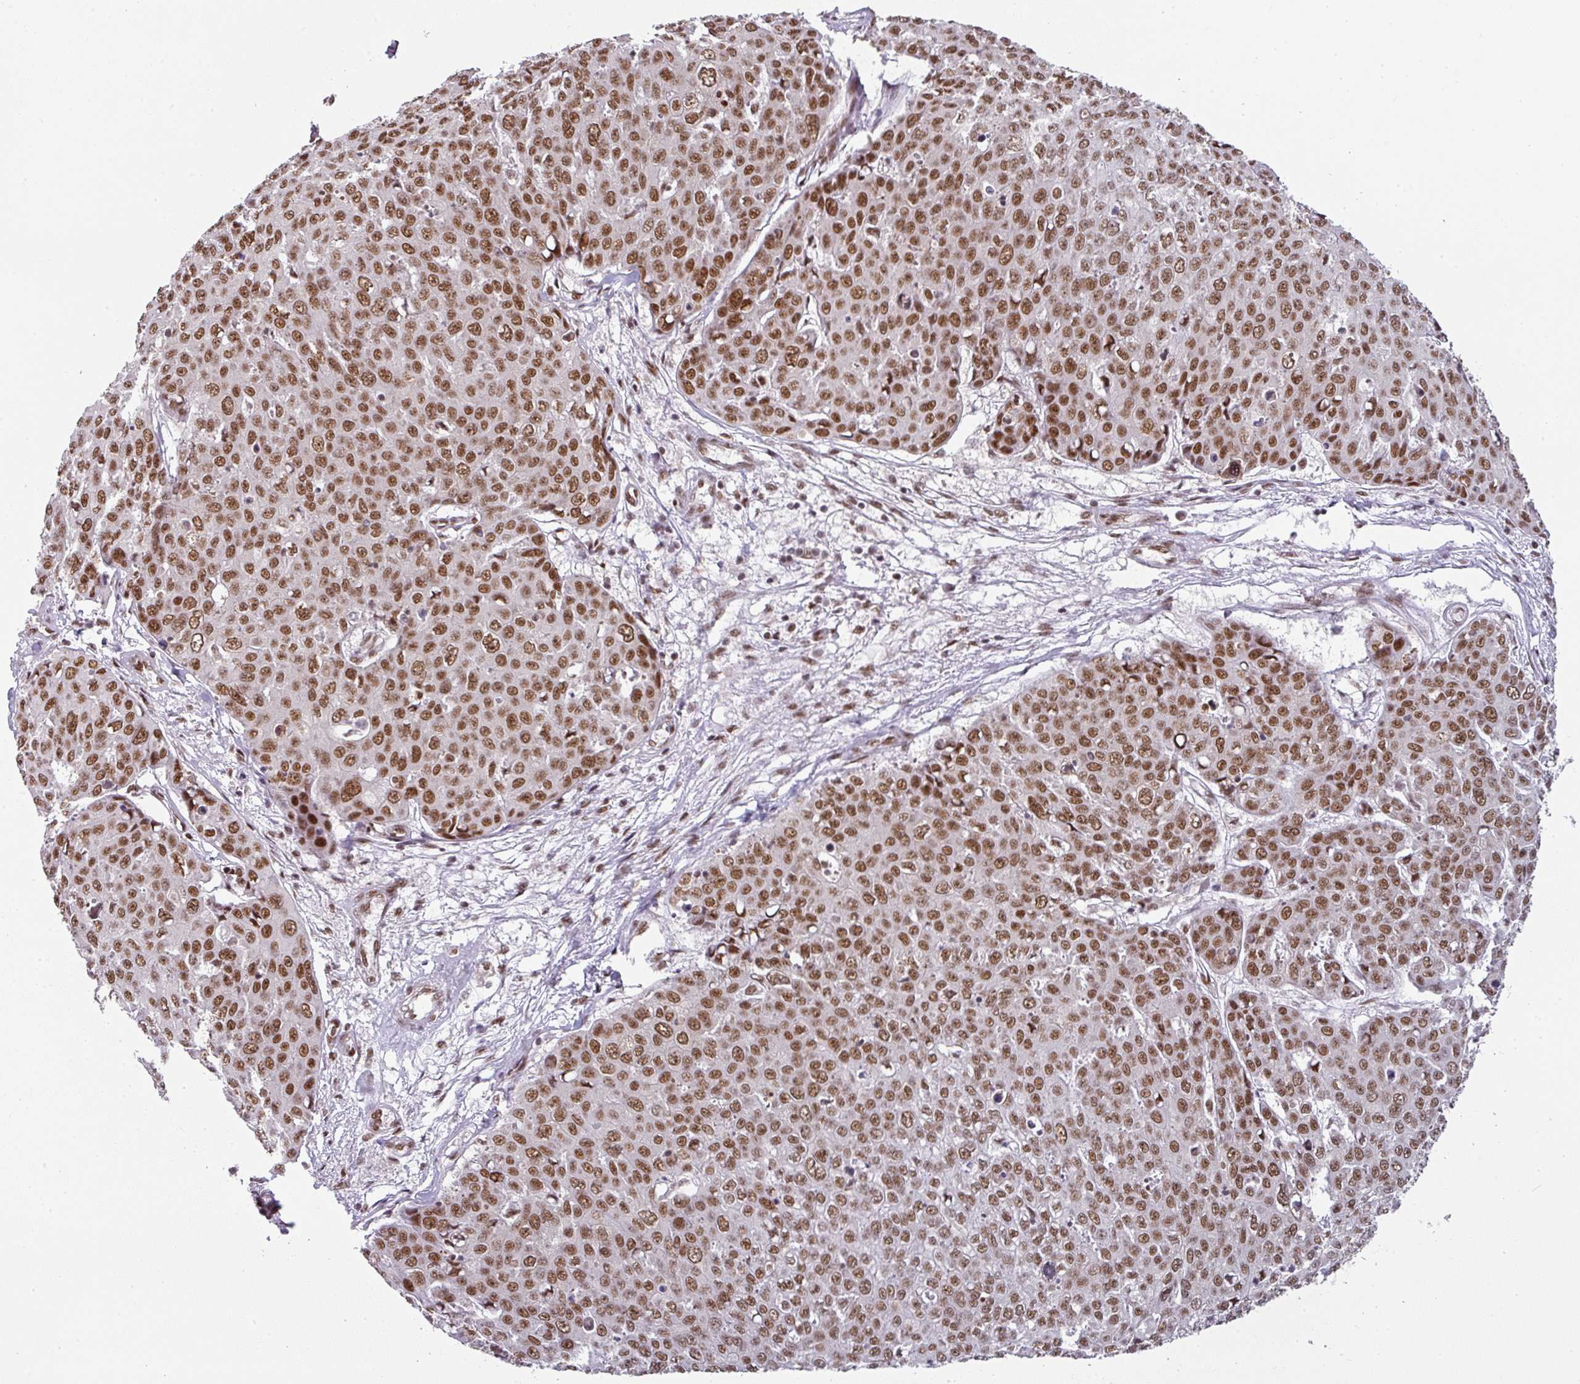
{"staining": {"intensity": "moderate", "quantity": ">75%", "location": "nuclear"}, "tissue": "skin cancer", "cell_type": "Tumor cells", "image_type": "cancer", "snomed": [{"axis": "morphology", "description": "Squamous cell carcinoma, NOS"}, {"axis": "topography", "description": "Skin"}], "caption": "Immunohistochemistry histopathology image of neoplastic tissue: human skin cancer stained using immunohistochemistry (IHC) reveals medium levels of moderate protein expression localized specifically in the nuclear of tumor cells, appearing as a nuclear brown color.", "gene": "NCOA5", "patient": {"sex": "male", "age": 71}}